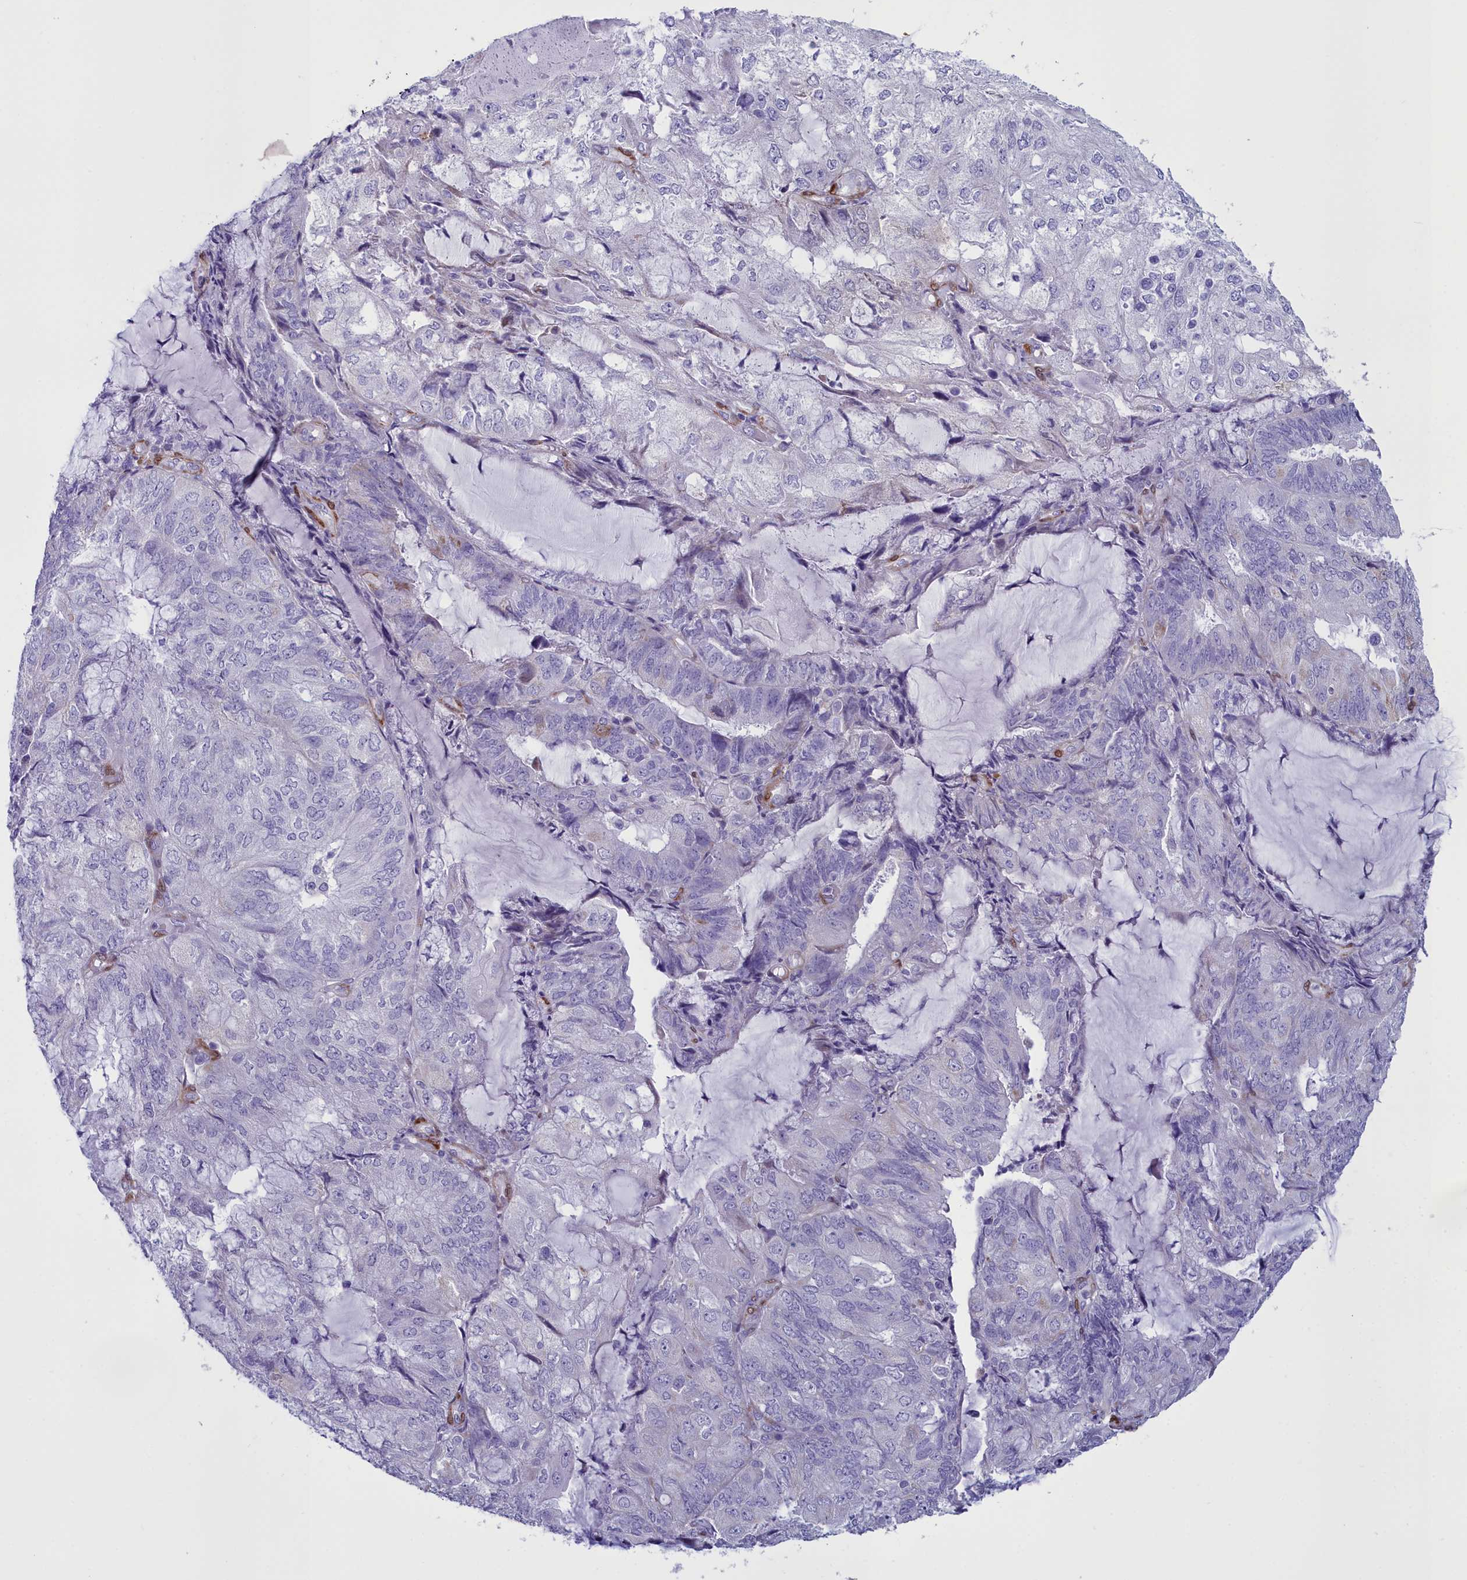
{"staining": {"intensity": "negative", "quantity": "none", "location": "none"}, "tissue": "endometrial cancer", "cell_type": "Tumor cells", "image_type": "cancer", "snomed": [{"axis": "morphology", "description": "Adenocarcinoma, NOS"}, {"axis": "topography", "description": "Endometrium"}], "caption": "High power microscopy histopathology image of an immunohistochemistry (IHC) photomicrograph of endometrial cancer (adenocarcinoma), revealing no significant expression in tumor cells.", "gene": "PPP1R14A", "patient": {"sex": "female", "age": 81}}